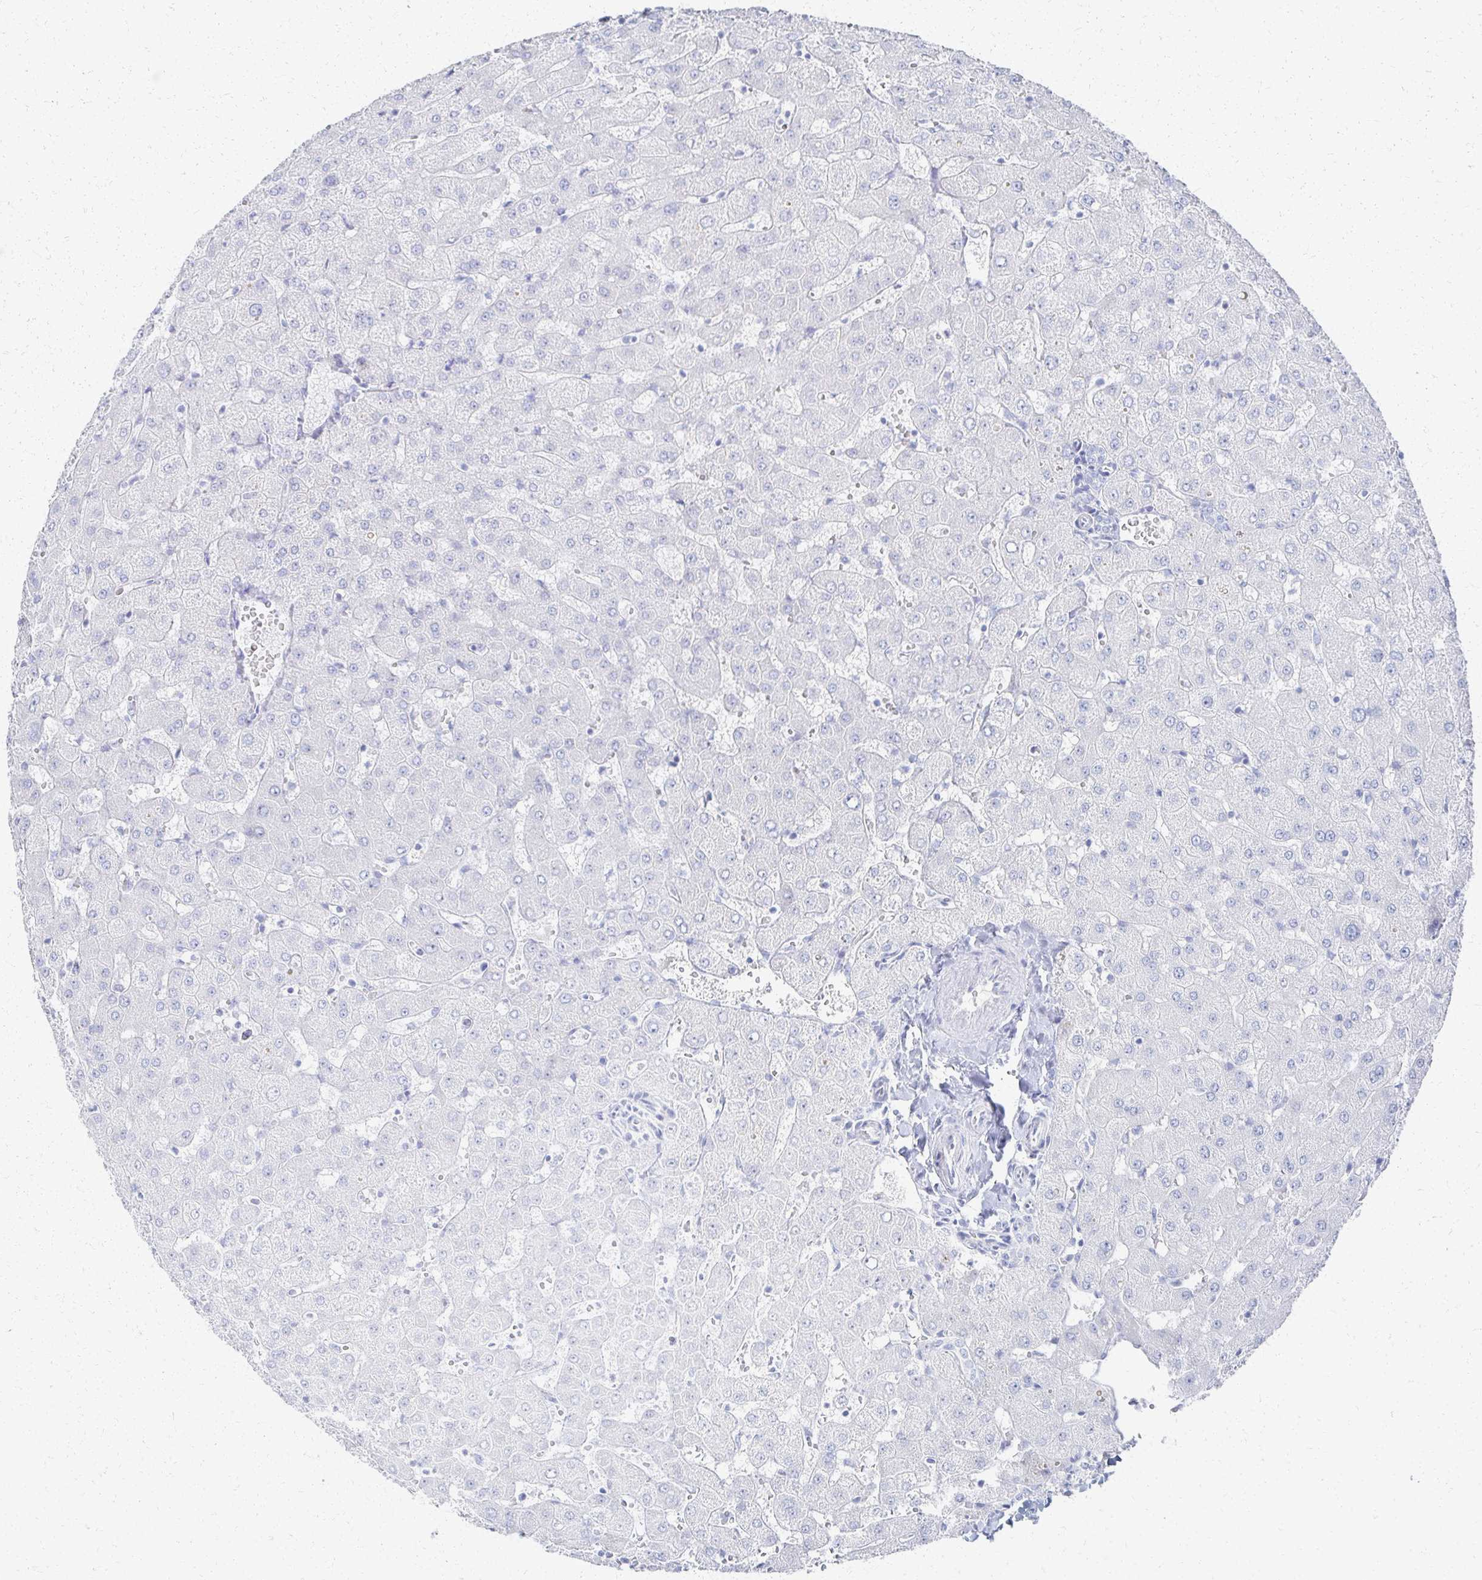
{"staining": {"intensity": "negative", "quantity": "none", "location": "none"}, "tissue": "liver", "cell_type": "Cholangiocytes", "image_type": "normal", "snomed": [{"axis": "morphology", "description": "Normal tissue, NOS"}, {"axis": "topography", "description": "Liver"}], "caption": "The image exhibits no staining of cholangiocytes in benign liver.", "gene": "PRR20A", "patient": {"sex": "female", "age": 63}}